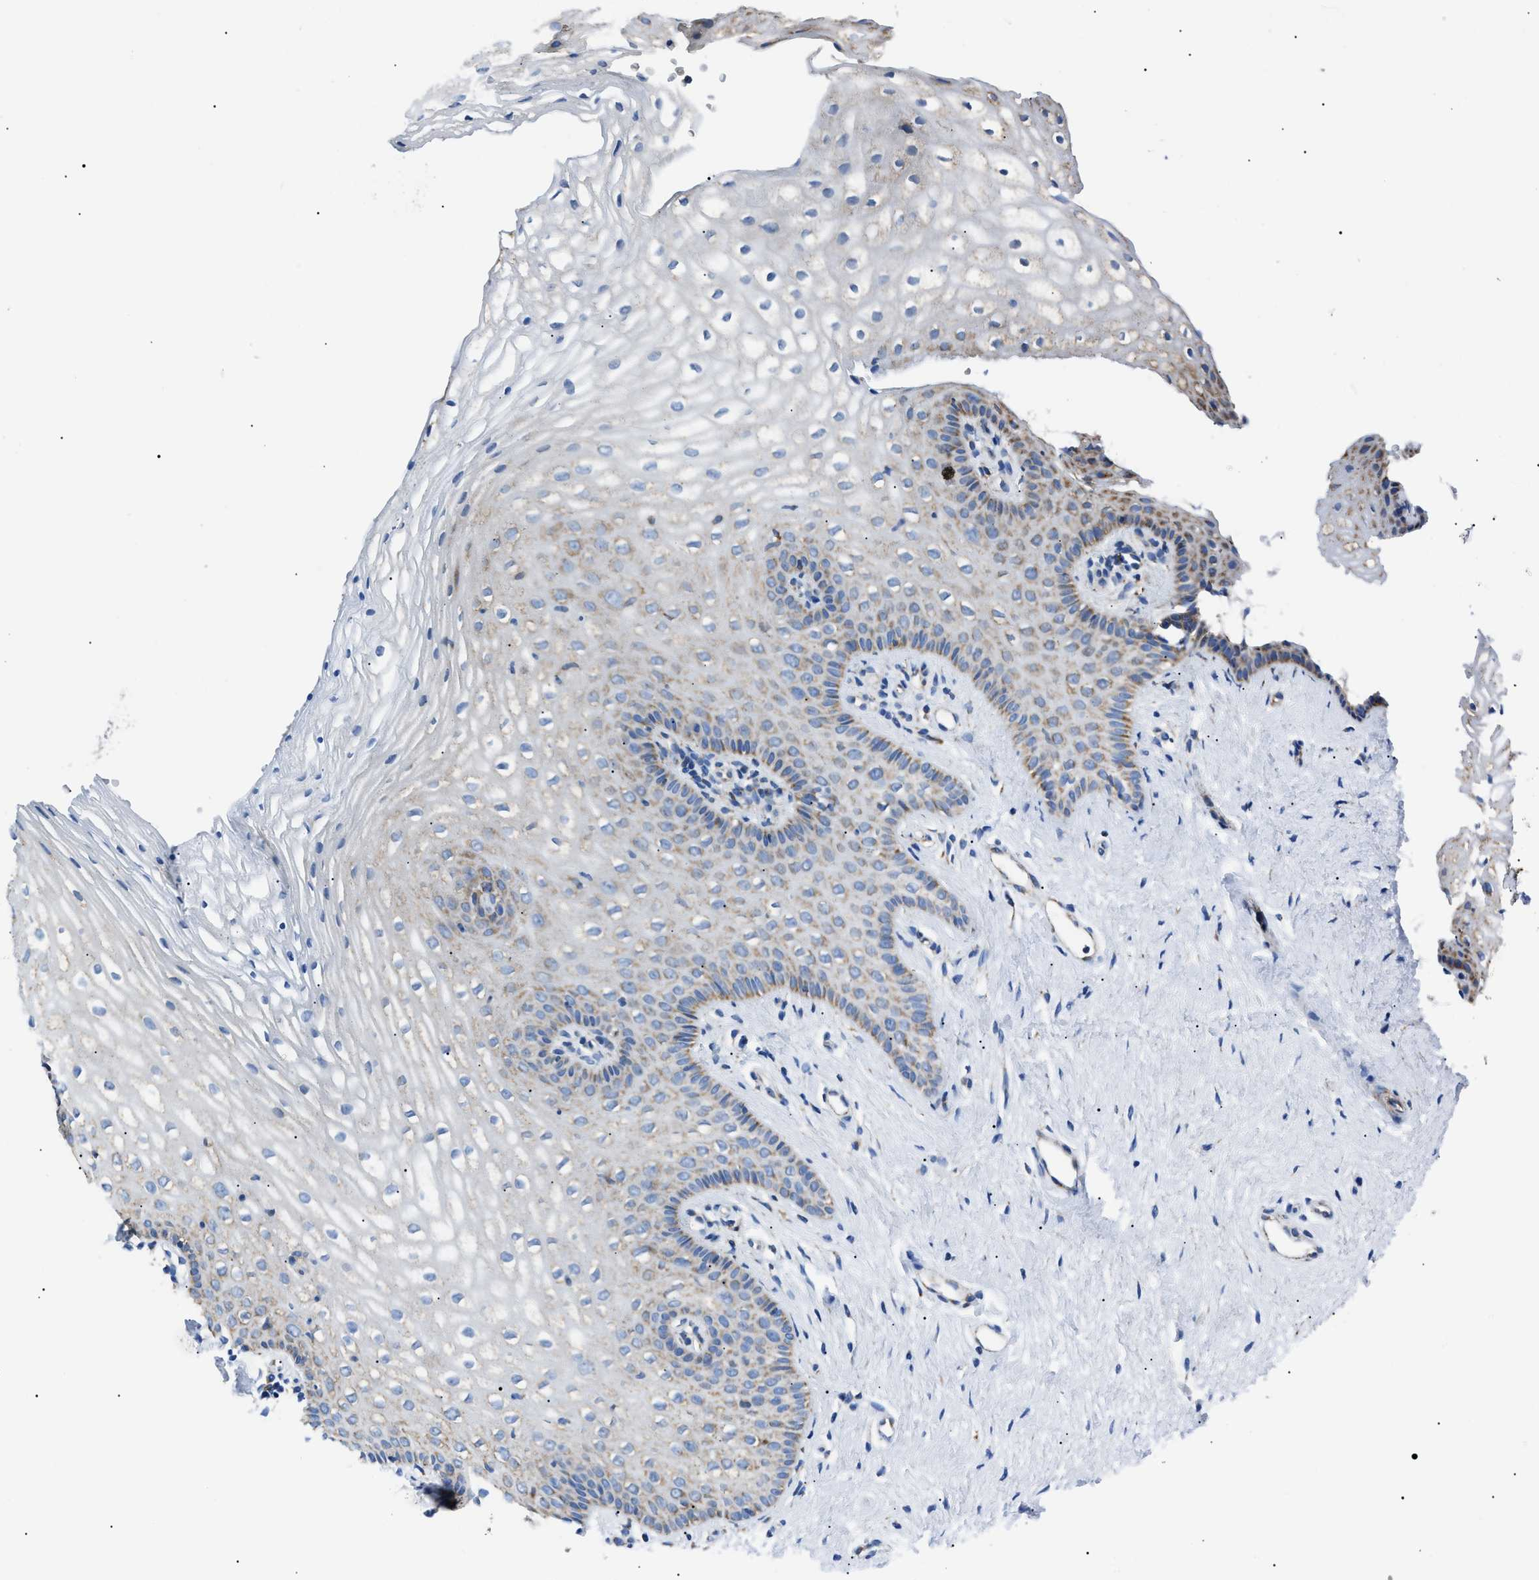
{"staining": {"intensity": "moderate", "quantity": "<25%", "location": "cytoplasmic/membranous"}, "tissue": "vagina", "cell_type": "Squamous epithelial cells", "image_type": "normal", "snomed": [{"axis": "morphology", "description": "Normal tissue, NOS"}, {"axis": "topography", "description": "Vagina"}], "caption": "This photomicrograph exhibits normal vagina stained with IHC to label a protein in brown. The cytoplasmic/membranous of squamous epithelial cells show moderate positivity for the protein. Nuclei are counter-stained blue.", "gene": "PHB2", "patient": {"sex": "female", "age": 32}}